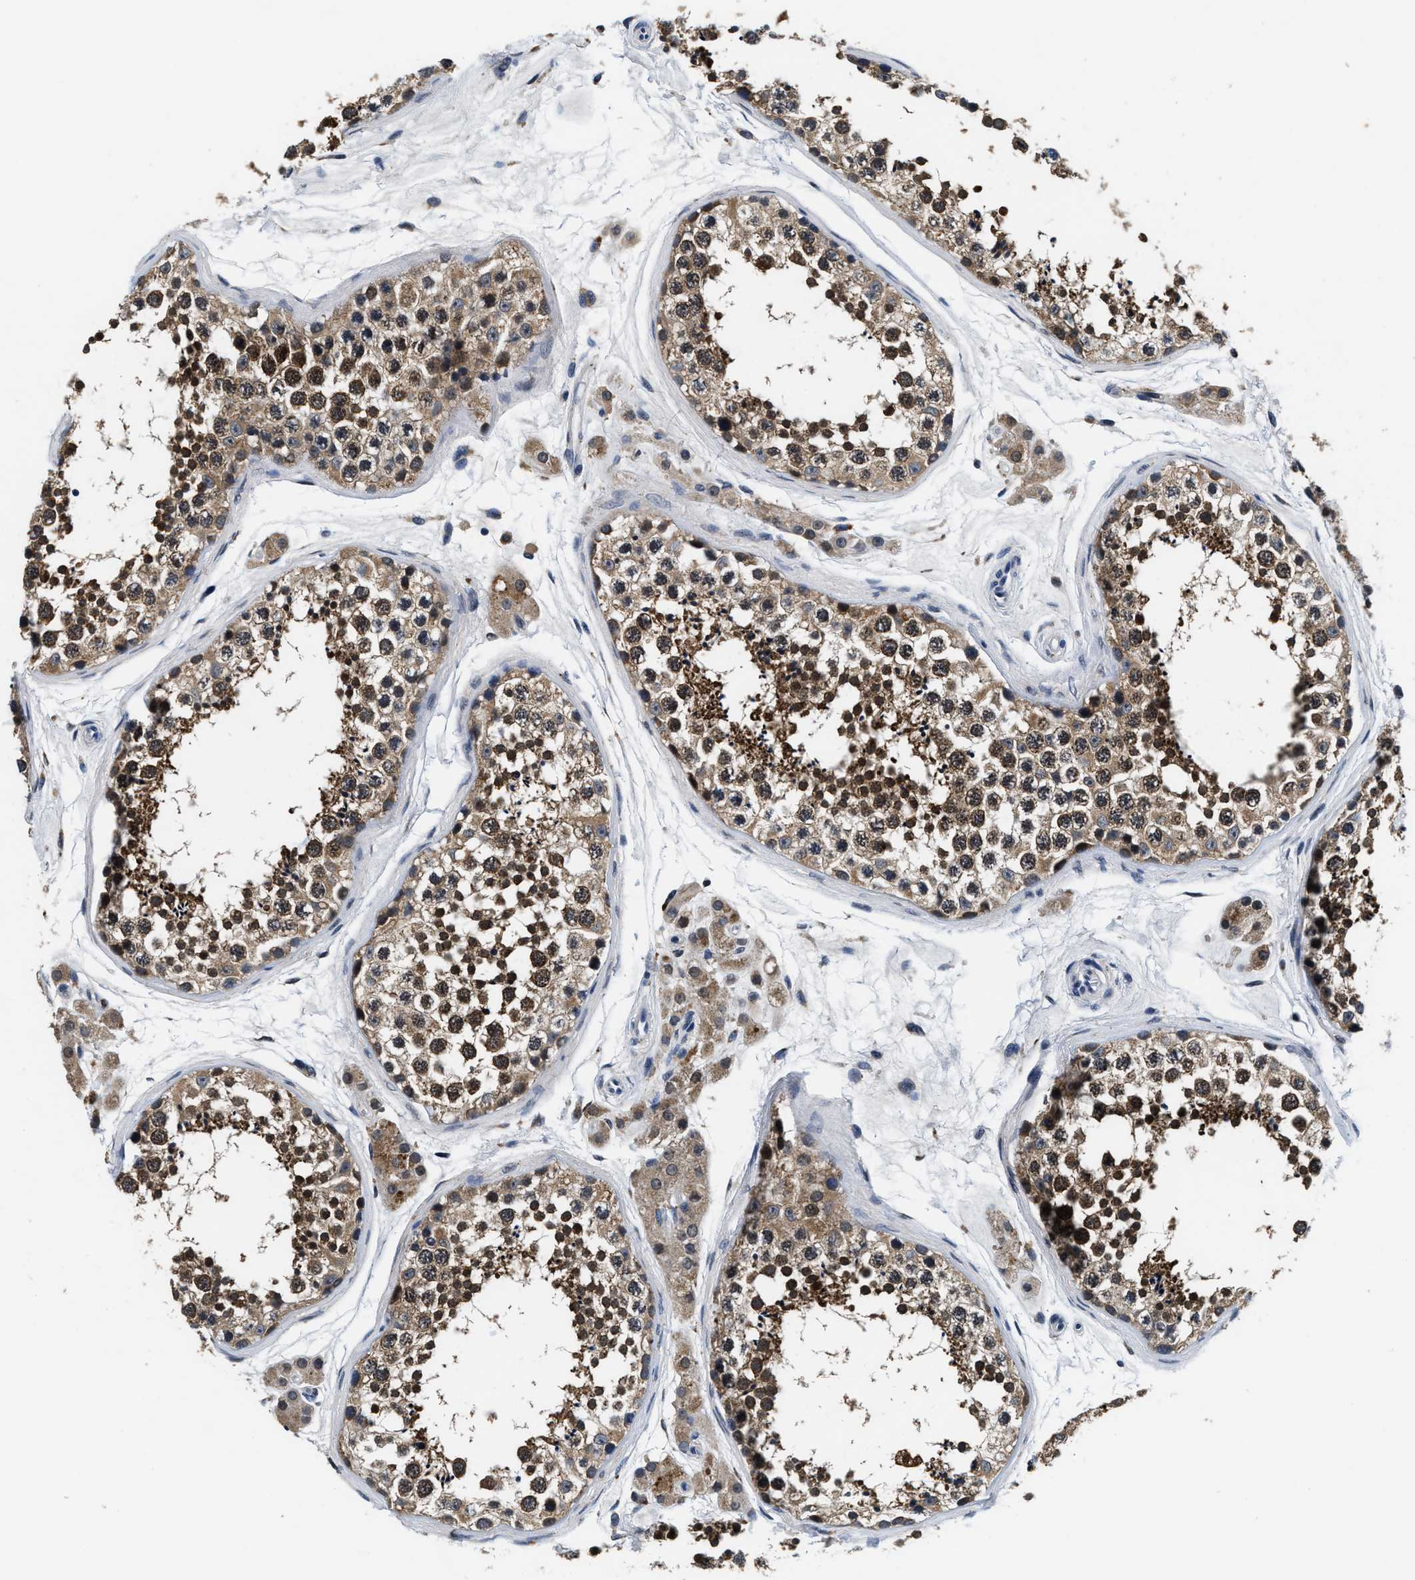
{"staining": {"intensity": "strong", "quantity": "25%-75%", "location": "cytoplasmic/membranous,nuclear"}, "tissue": "testis", "cell_type": "Cells in seminiferous ducts", "image_type": "normal", "snomed": [{"axis": "morphology", "description": "Normal tissue, NOS"}, {"axis": "topography", "description": "Testis"}], "caption": "About 25%-75% of cells in seminiferous ducts in unremarkable testis show strong cytoplasmic/membranous,nuclear protein positivity as visualized by brown immunohistochemical staining.", "gene": "PHPT1", "patient": {"sex": "male", "age": 56}}